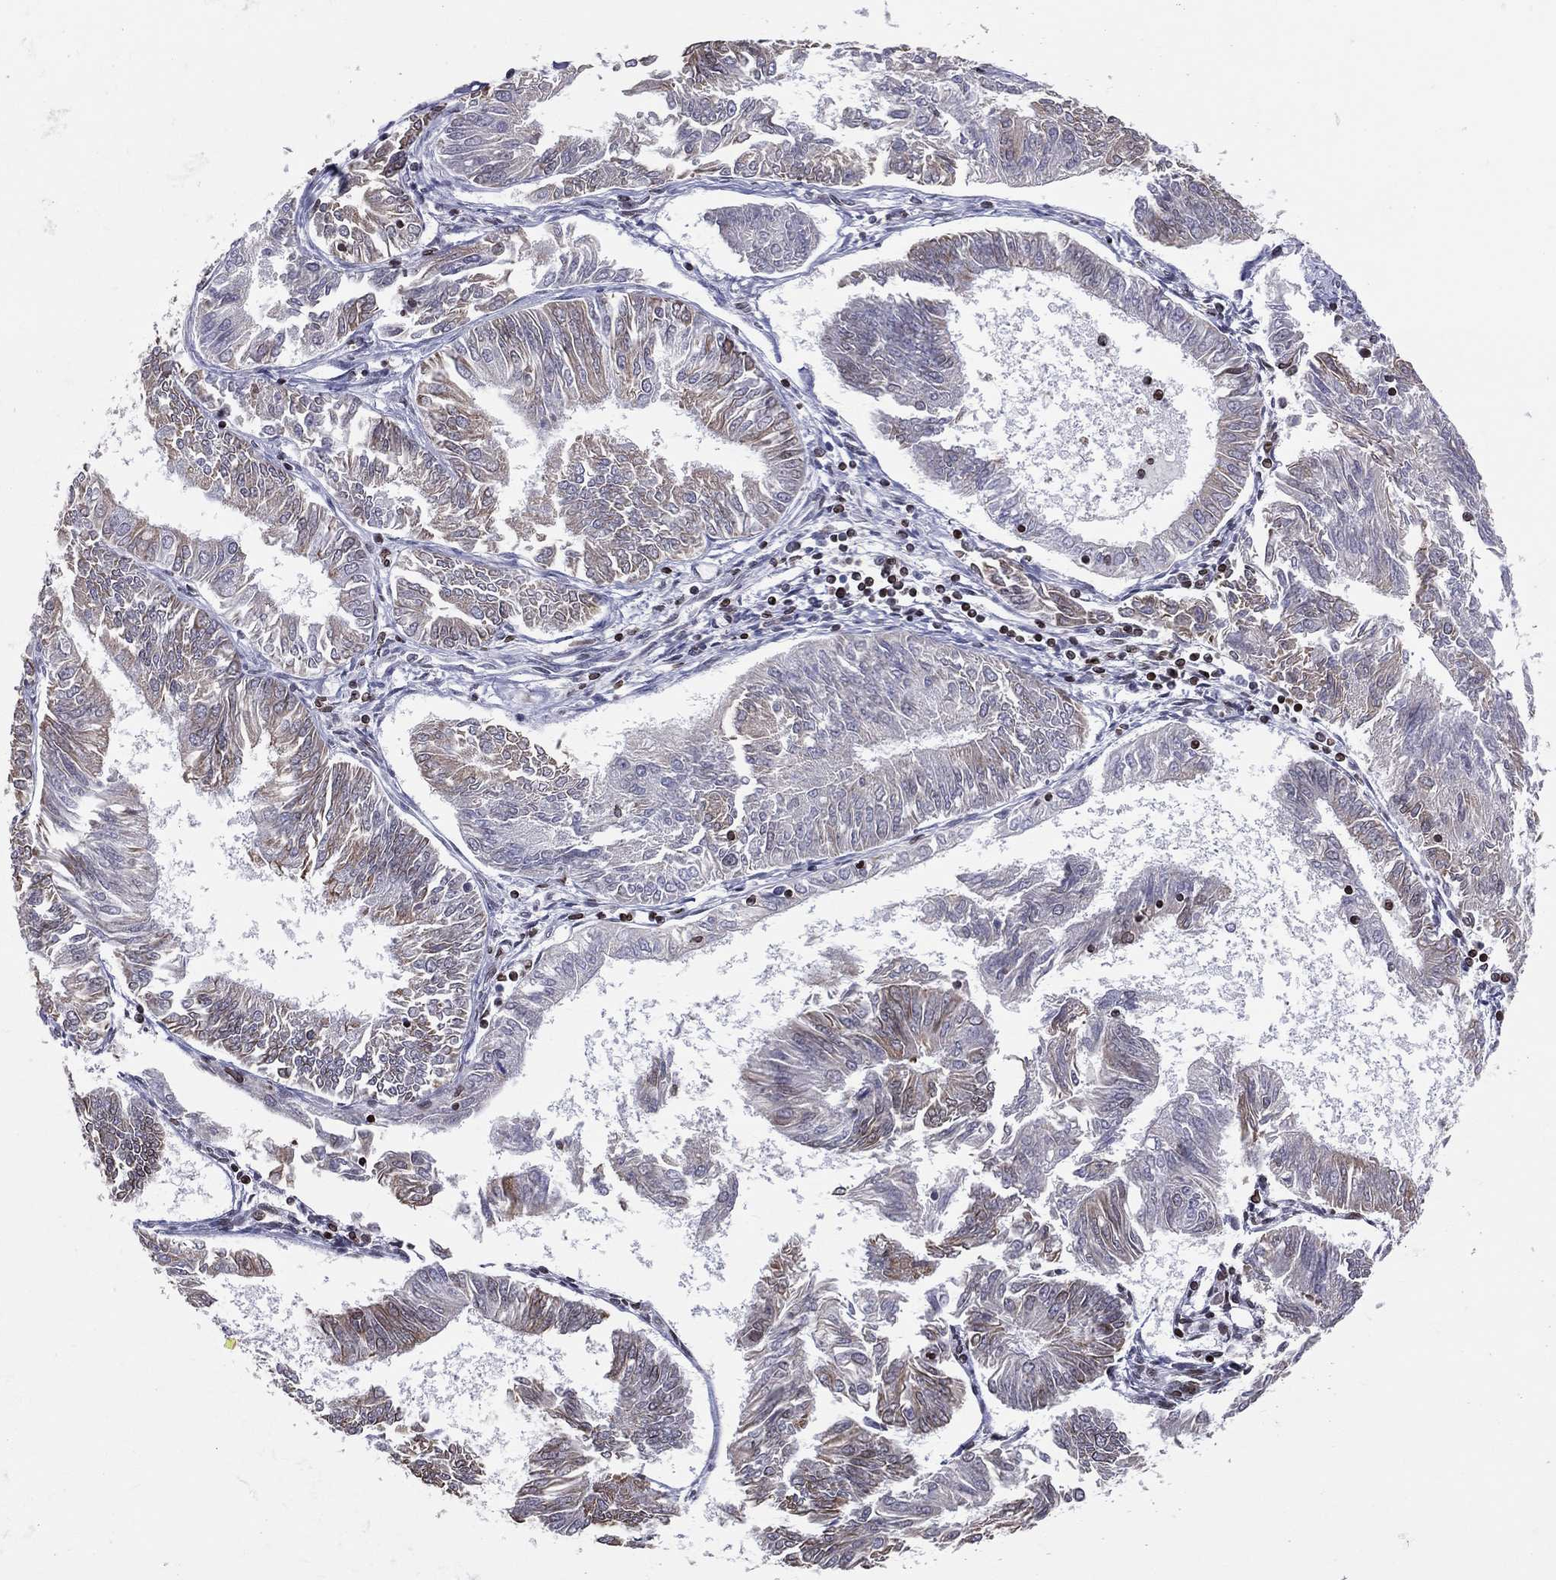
{"staining": {"intensity": "moderate", "quantity": "25%-75%", "location": "cytoplasmic/membranous,nuclear"}, "tissue": "endometrial cancer", "cell_type": "Tumor cells", "image_type": "cancer", "snomed": [{"axis": "morphology", "description": "Adenocarcinoma, NOS"}, {"axis": "topography", "description": "Endometrium"}], "caption": "An immunohistochemistry (IHC) photomicrograph of tumor tissue is shown. Protein staining in brown shows moderate cytoplasmic/membranous and nuclear positivity in endometrial cancer (adenocarcinoma) within tumor cells.", "gene": "DBF4B", "patient": {"sex": "female", "age": 58}}